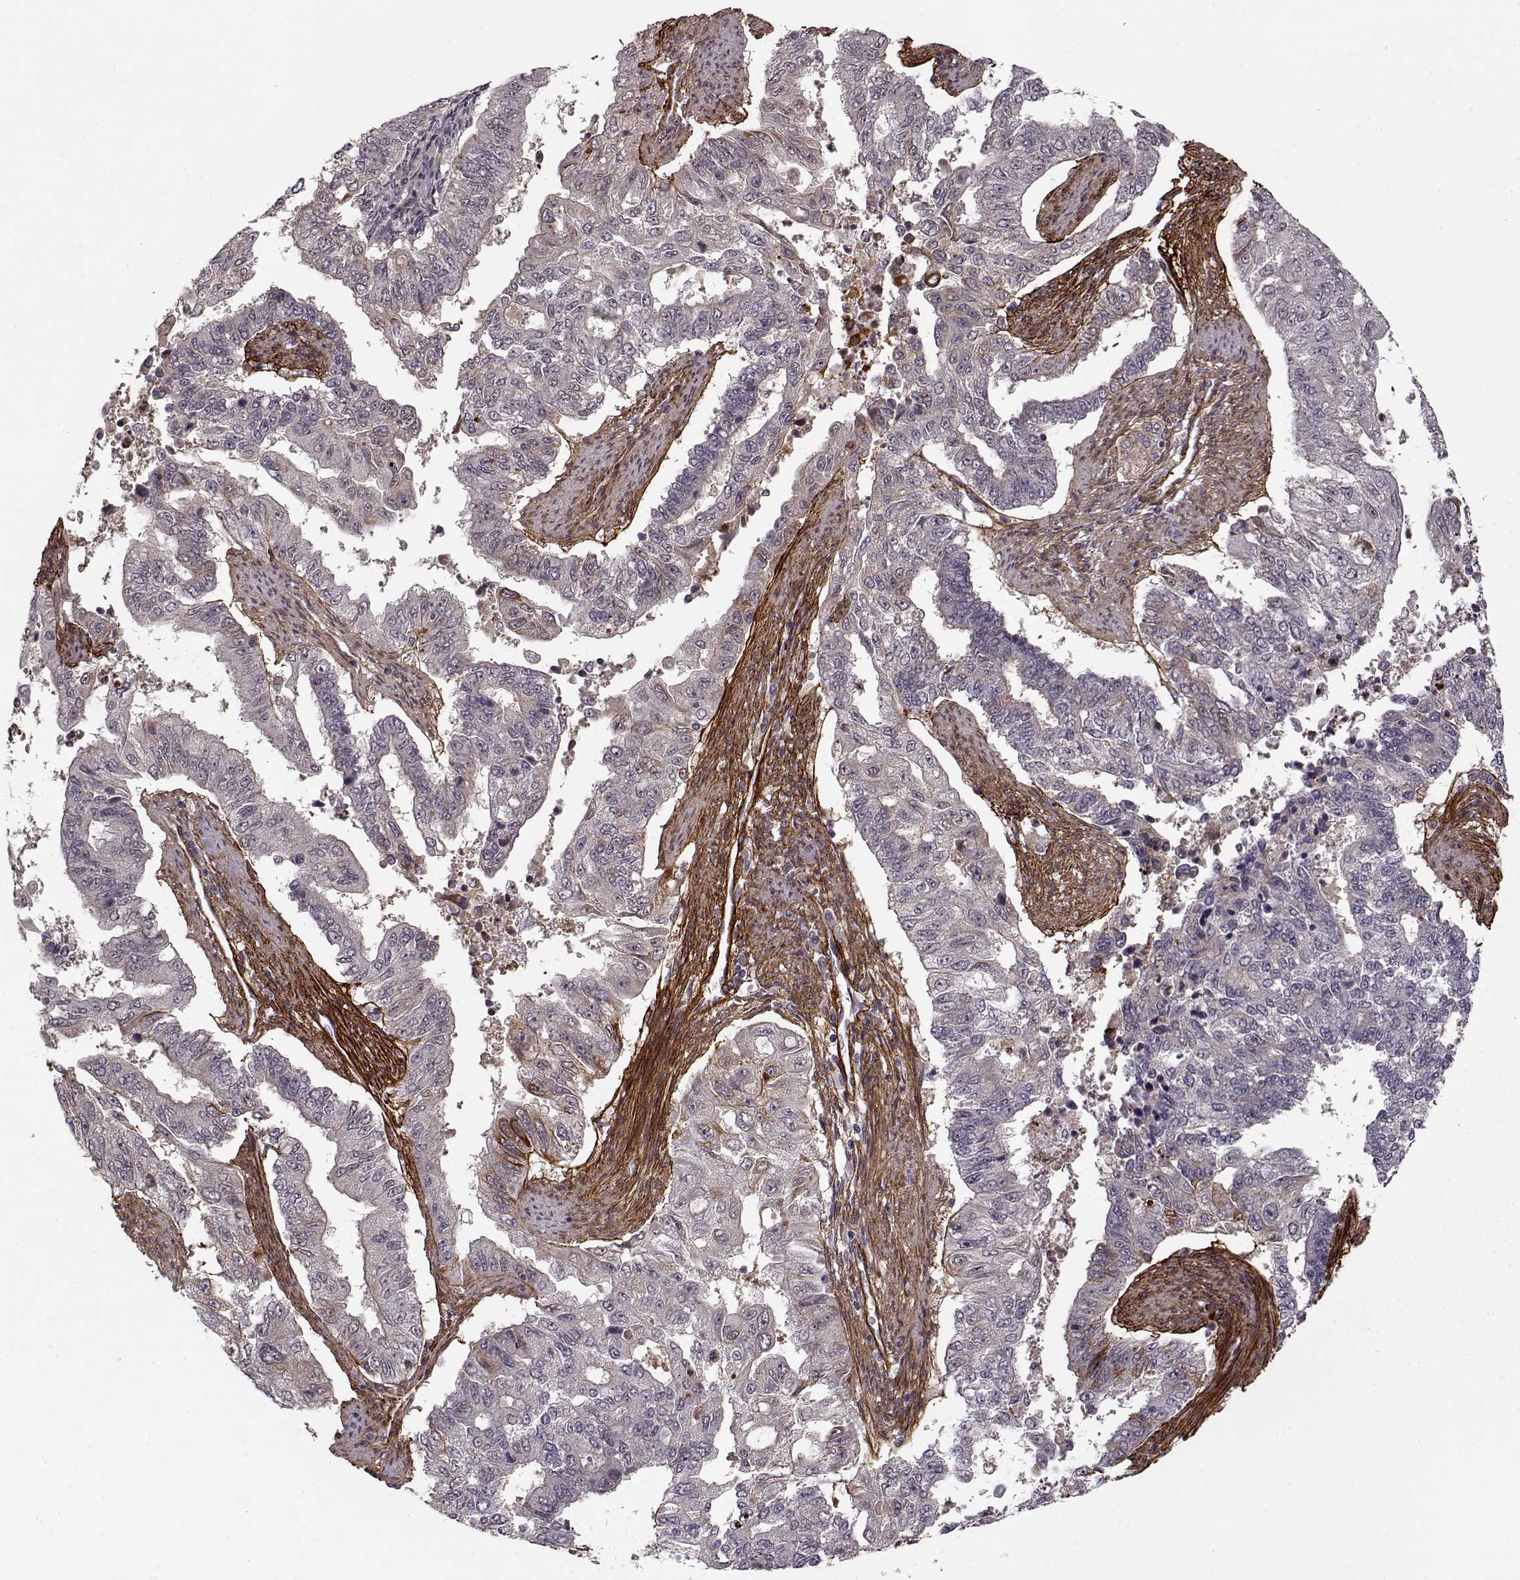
{"staining": {"intensity": "strong", "quantity": "<25%", "location": "cytoplasmic/membranous"}, "tissue": "endometrial cancer", "cell_type": "Tumor cells", "image_type": "cancer", "snomed": [{"axis": "morphology", "description": "Adenocarcinoma, NOS"}, {"axis": "topography", "description": "Uterus"}], "caption": "Tumor cells exhibit strong cytoplasmic/membranous expression in about <25% of cells in endometrial cancer (adenocarcinoma).", "gene": "DENND4B", "patient": {"sex": "female", "age": 59}}